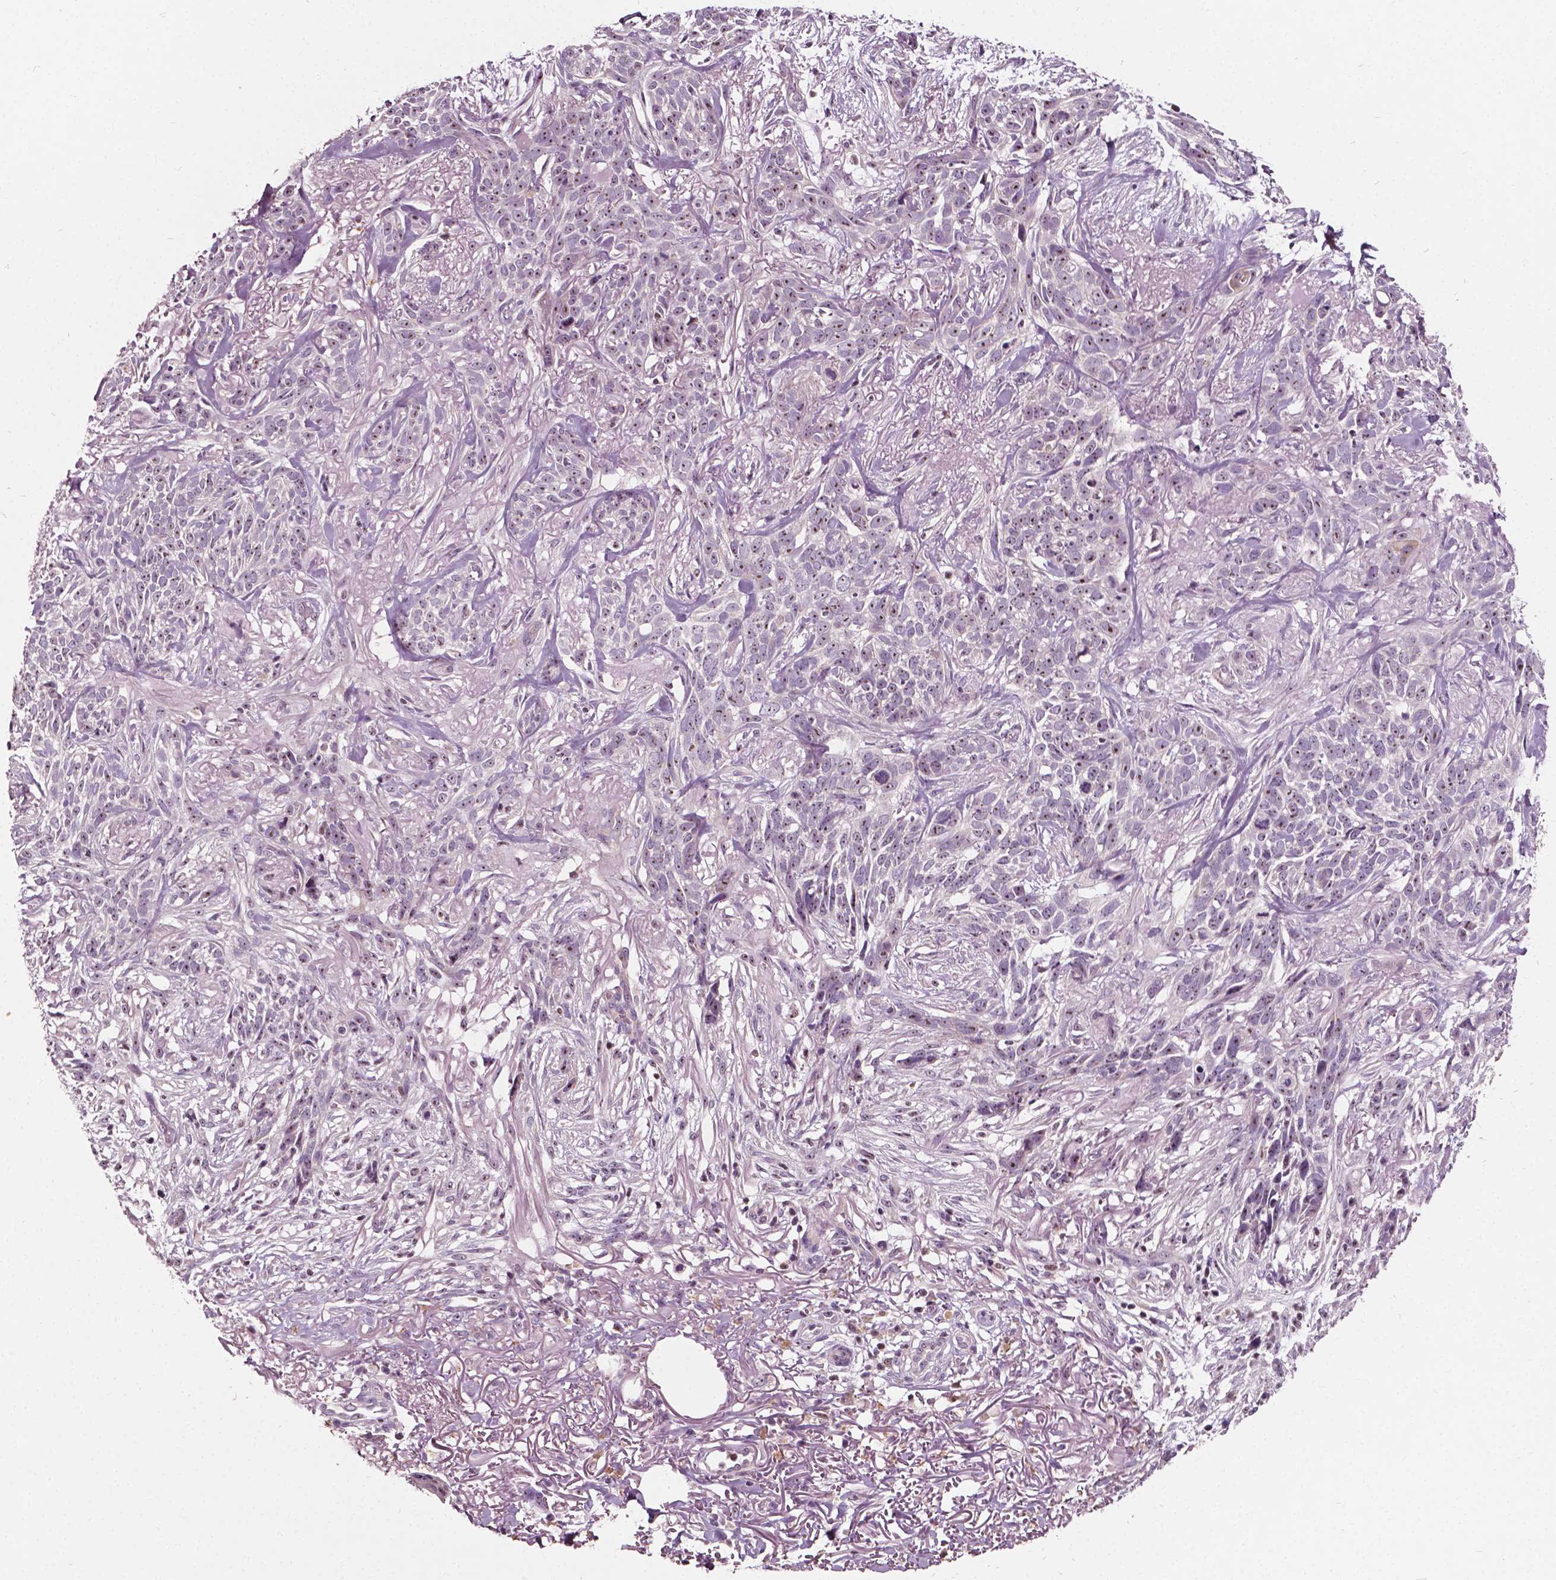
{"staining": {"intensity": "moderate", "quantity": ">75%", "location": "nuclear"}, "tissue": "skin cancer", "cell_type": "Tumor cells", "image_type": "cancer", "snomed": [{"axis": "morphology", "description": "Basal cell carcinoma"}, {"axis": "topography", "description": "Skin"}], "caption": "Immunohistochemistry histopathology image of human skin cancer stained for a protein (brown), which demonstrates medium levels of moderate nuclear staining in about >75% of tumor cells.", "gene": "ODF3L2", "patient": {"sex": "male", "age": 74}}